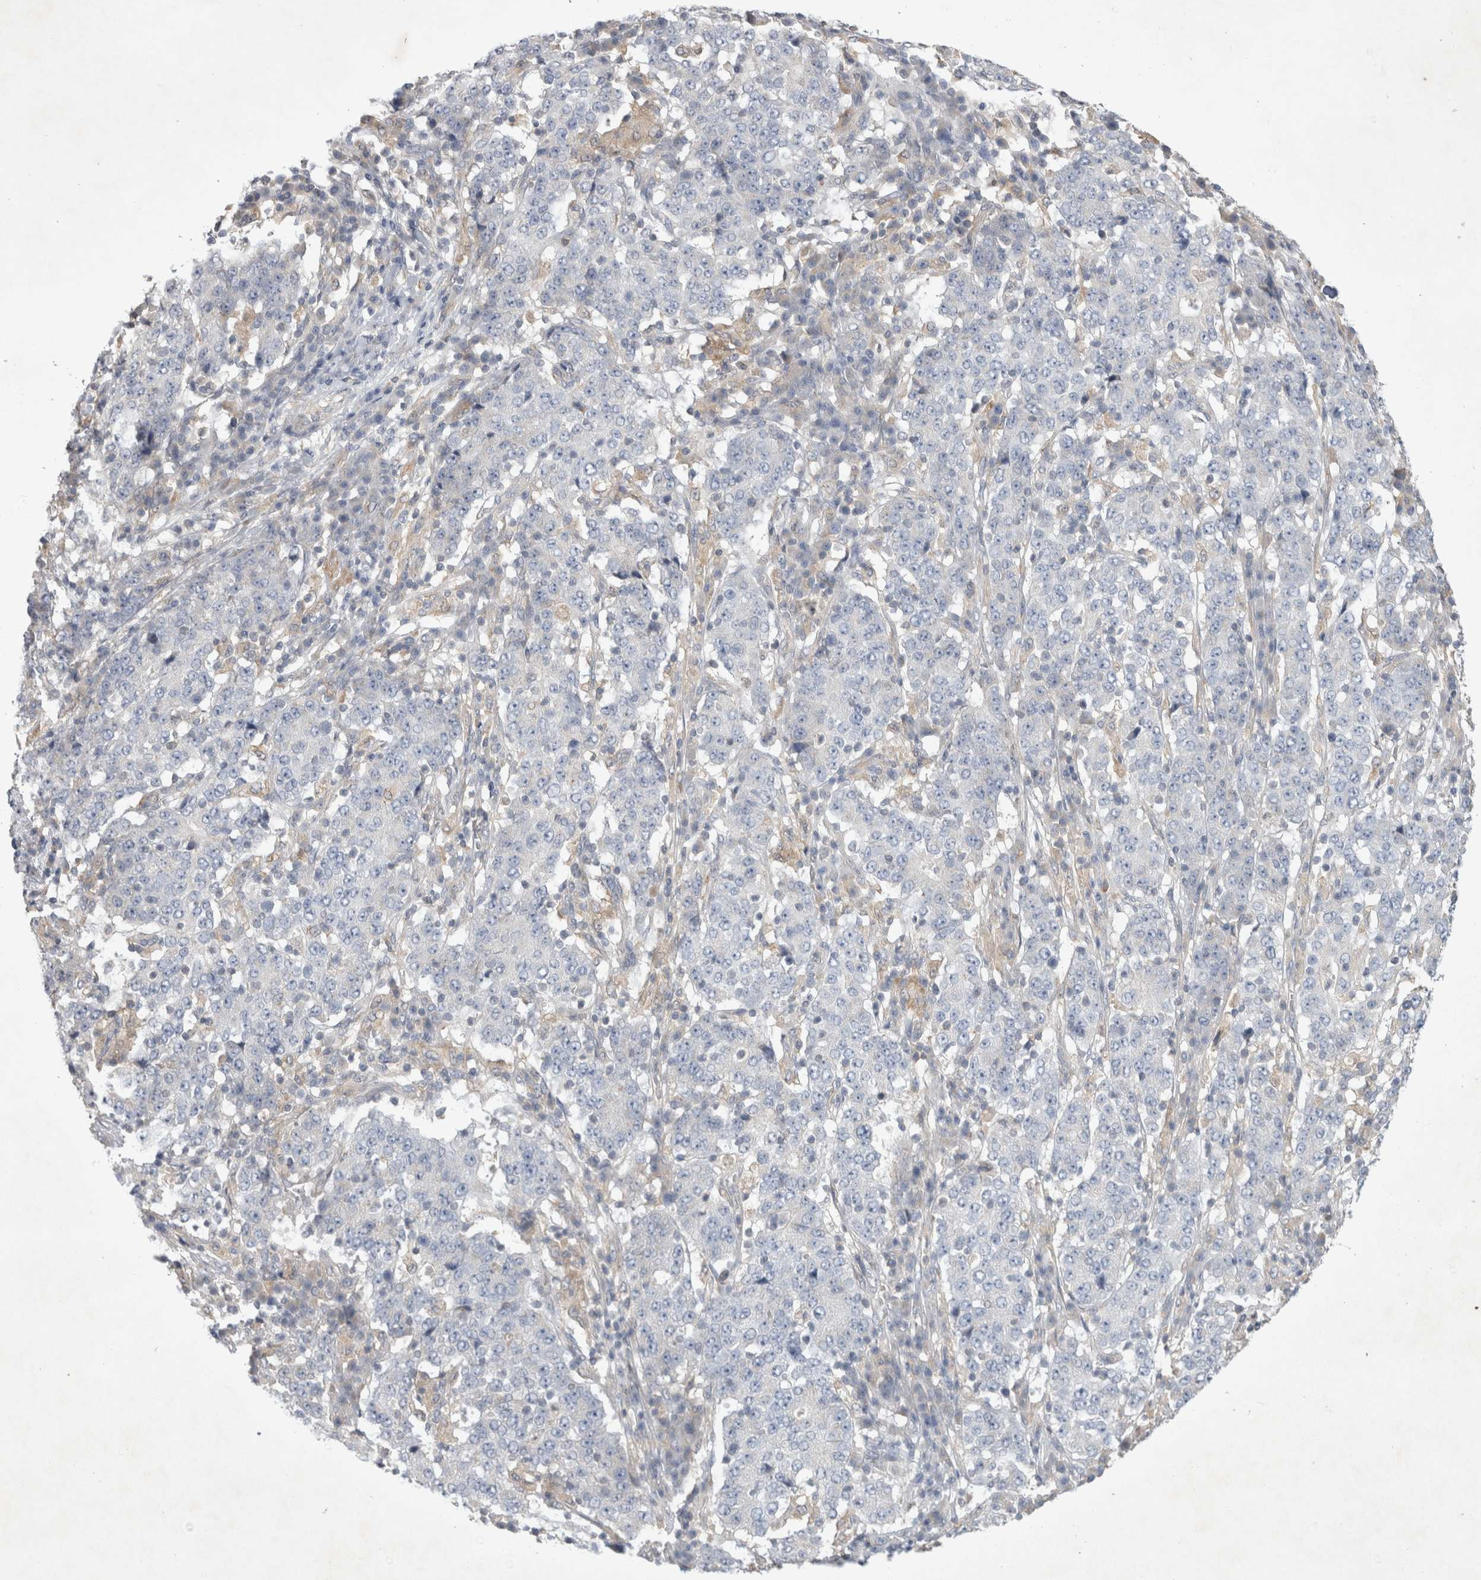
{"staining": {"intensity": "negative", "quantity": "none", "location": "none"}, "tissue": "stomach cancer", "cell_type": "Tumor cells", "image_type": "cancer", "snomed": [{"axis": "morphology", "description": "Adenocarcinoma, NOS"}, {"axis": "topography", "description": "Stomach"}], "caption": "This is an IHC micrograph of human stomach cancer. There is no expression in tumor cells.", "gene": "SRD5A3", "patient": {"sex": "male", "age": 59}}